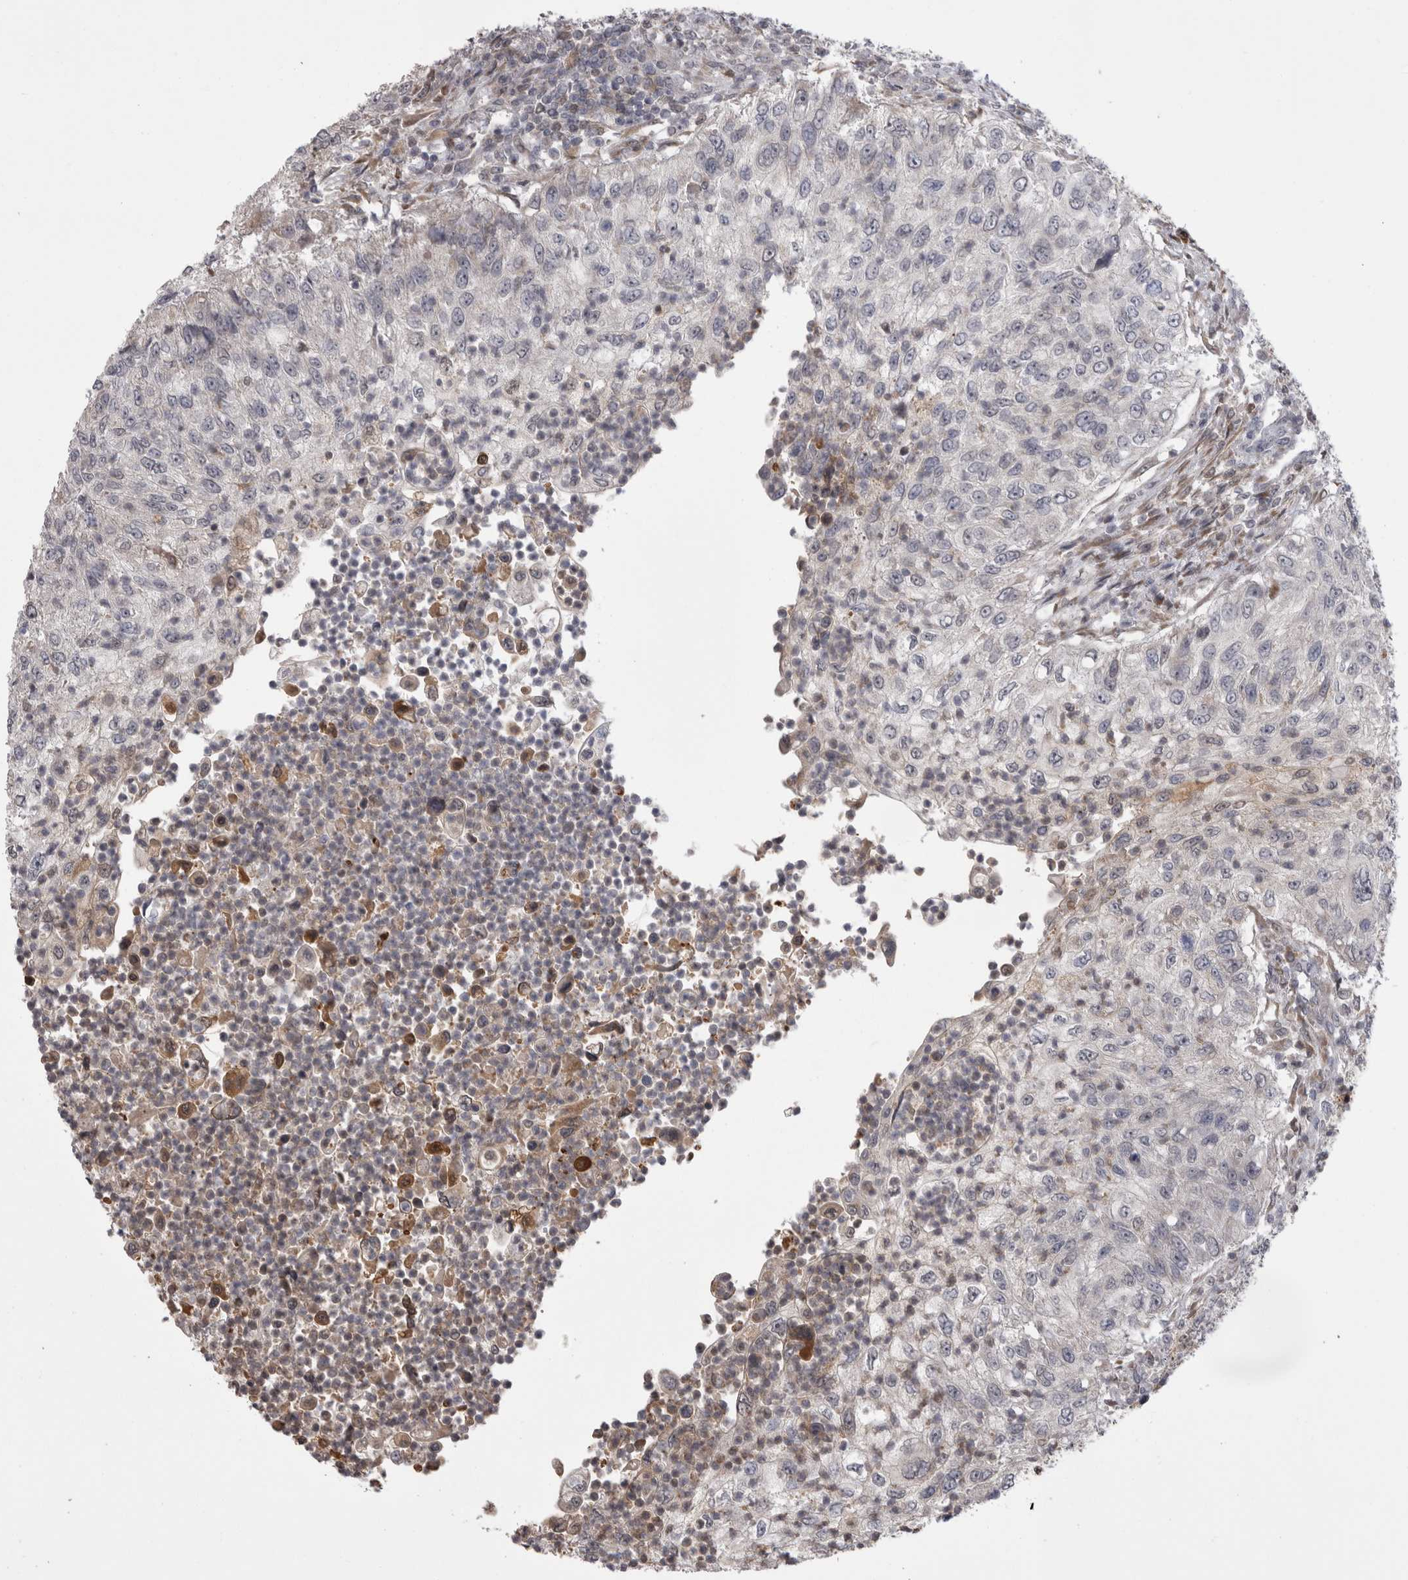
{"staining": {"intensity": "weak", "quantity": "<25%", "location": "cytoplasmic/membranous"}, "tissue": "urothelial cancer", "cell_type": "Tumor cells", "image_type": "cancer", "snomed": [{"axis": "morphology", "description": "Urothelial carcinoma, High grade"}, {"axis": "topography", "description": "Urinary bladder"}], "caption": "High-grade urothelial carcinoma was stained to show a protein in brown. There is no significant expression in tumor cells.", "gene": "CHIC2", "patient": {"sex": "female", "age": 60}}